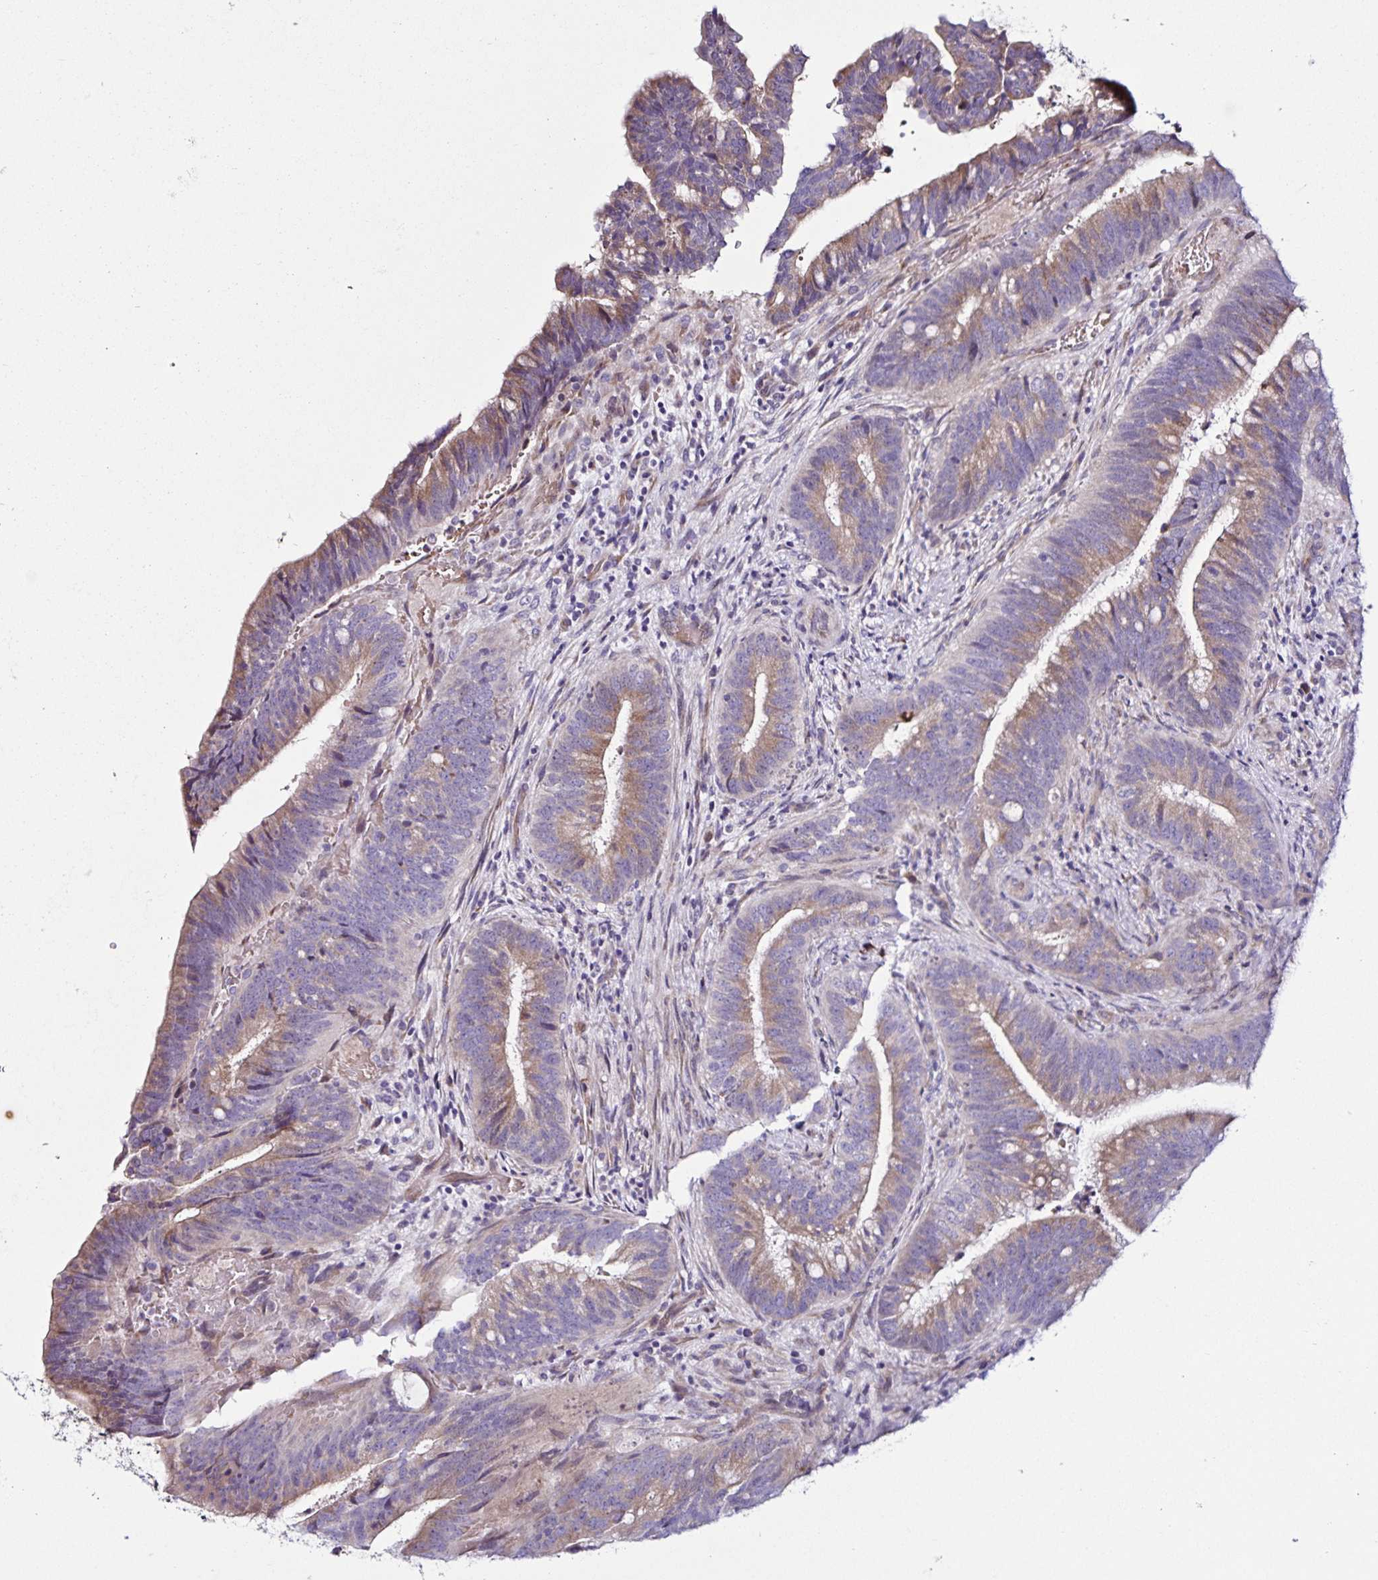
{"staining": {"intensity": "weak", "quantity": "25%-75%", "location": "cytoplasmic/membranous"}, "tissue": "colorectal cancer", "cell_type": "Tumor cells", "image_type": "cancer", "snomed": [{"axis": "morphology", "description": "Adenocarcinoma, NOS"}, {"axis": "topography", "description": "Colon"}], "caption": "Adenocarcinoma (colorectal) was stained to show a protein in brown. There is low levels of weak cytoplasmic/membranous staining in about 25%-75% of tumor cells.", "gene": "RNFT2", "patient": {"sex": "female", "age": 43}}